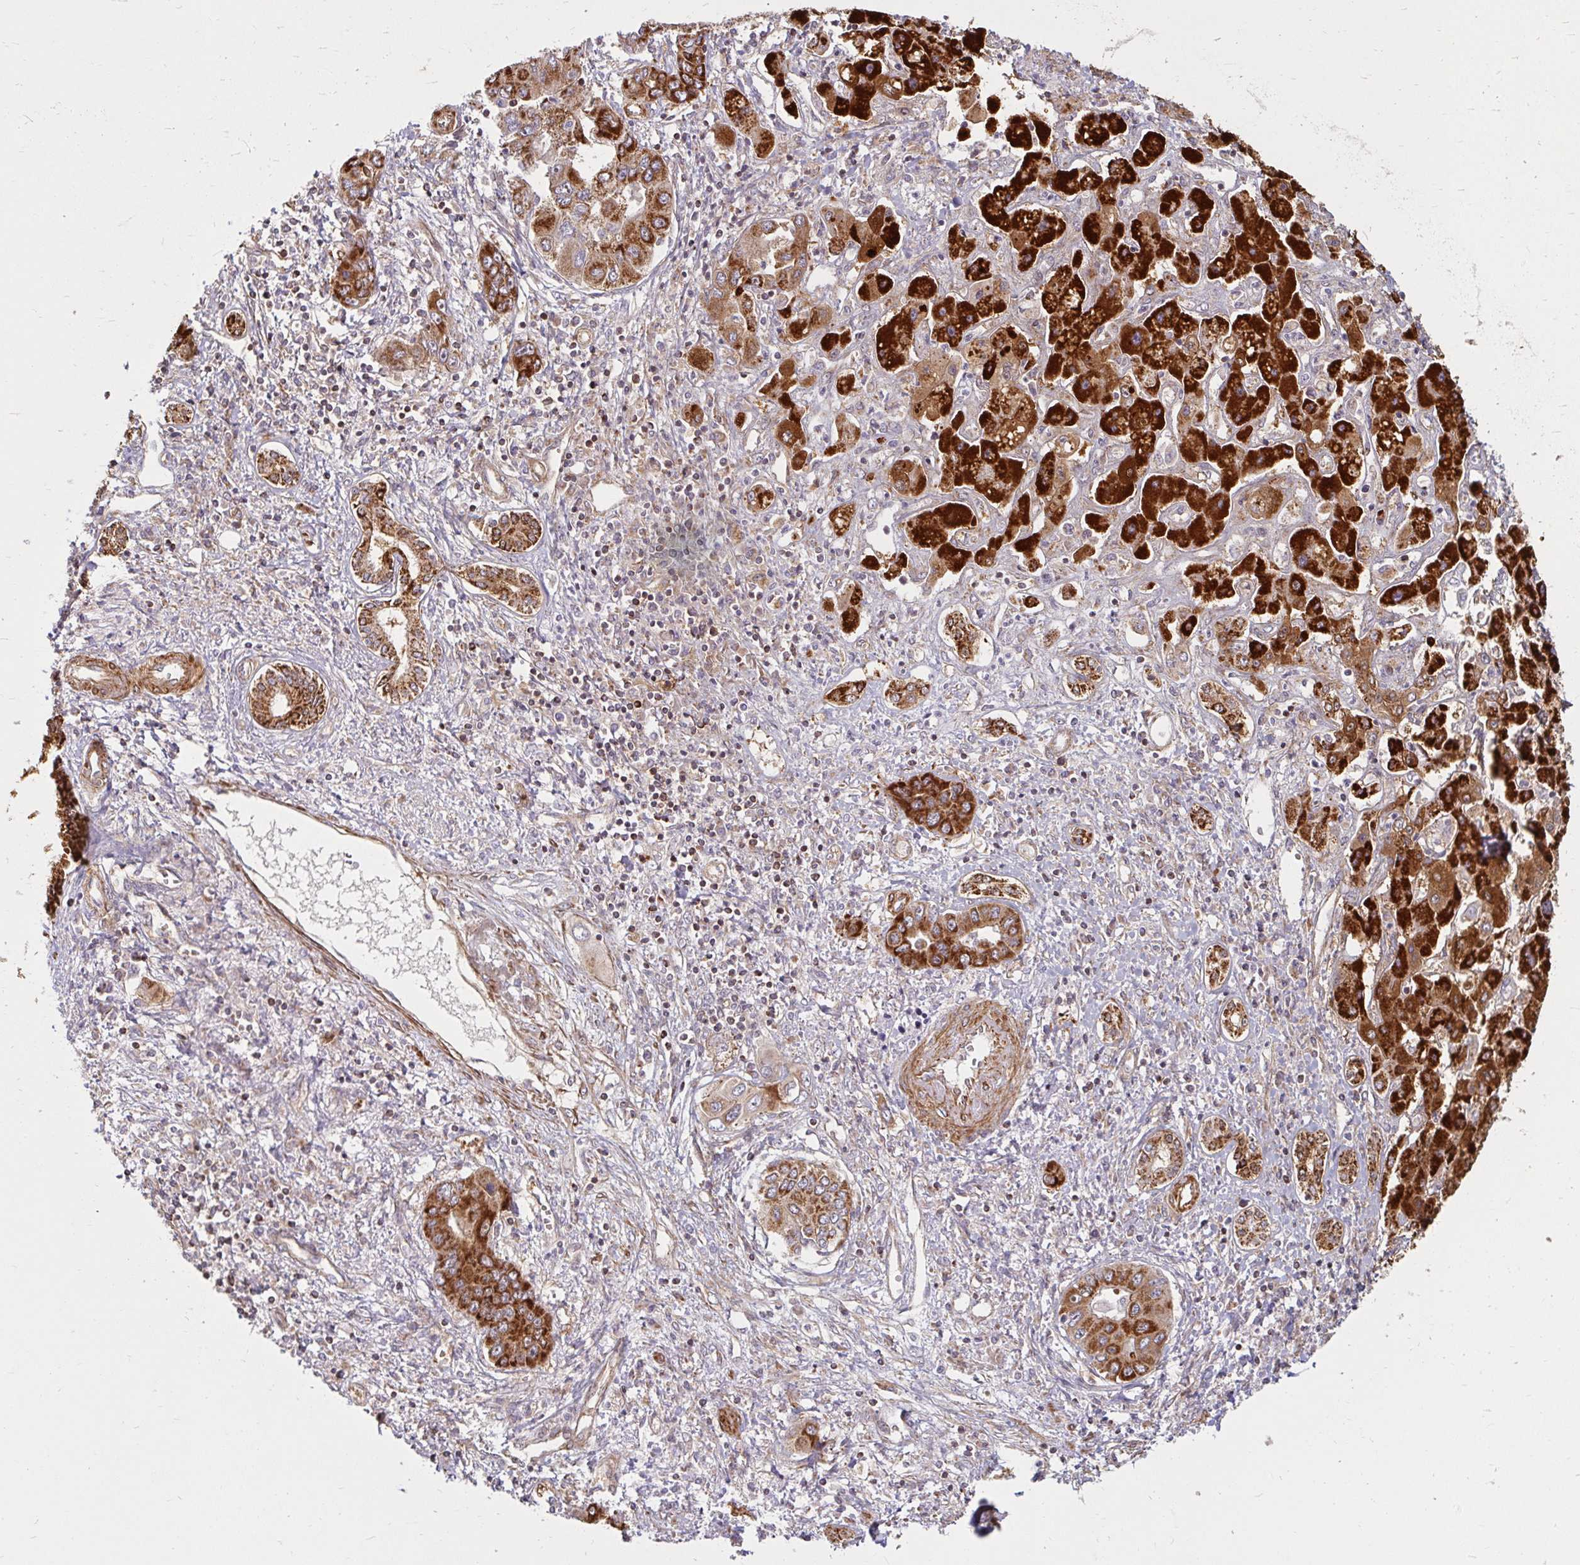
{"staining": {"intensity": "strong", "quantity": ">75%", "location": "cytoplasmic/membranous"}, "tissue": "liver cancer", "cell_type": "Tumor cells", "image_type": "cancer", "snomed": [{"axis": "morphology", "description": "Cholangiocarcinoma"}, {"axis": "topography", "description": "Liver"}], "caption": "Brown immunohistochemical staining in liver cancer (cholangiocarcinoma) shows strong cytoplasmic/membranous staining in about >75% of tumor cells.", "gene": "BTF3", "patient": {"sex": "male", "age": 67}}